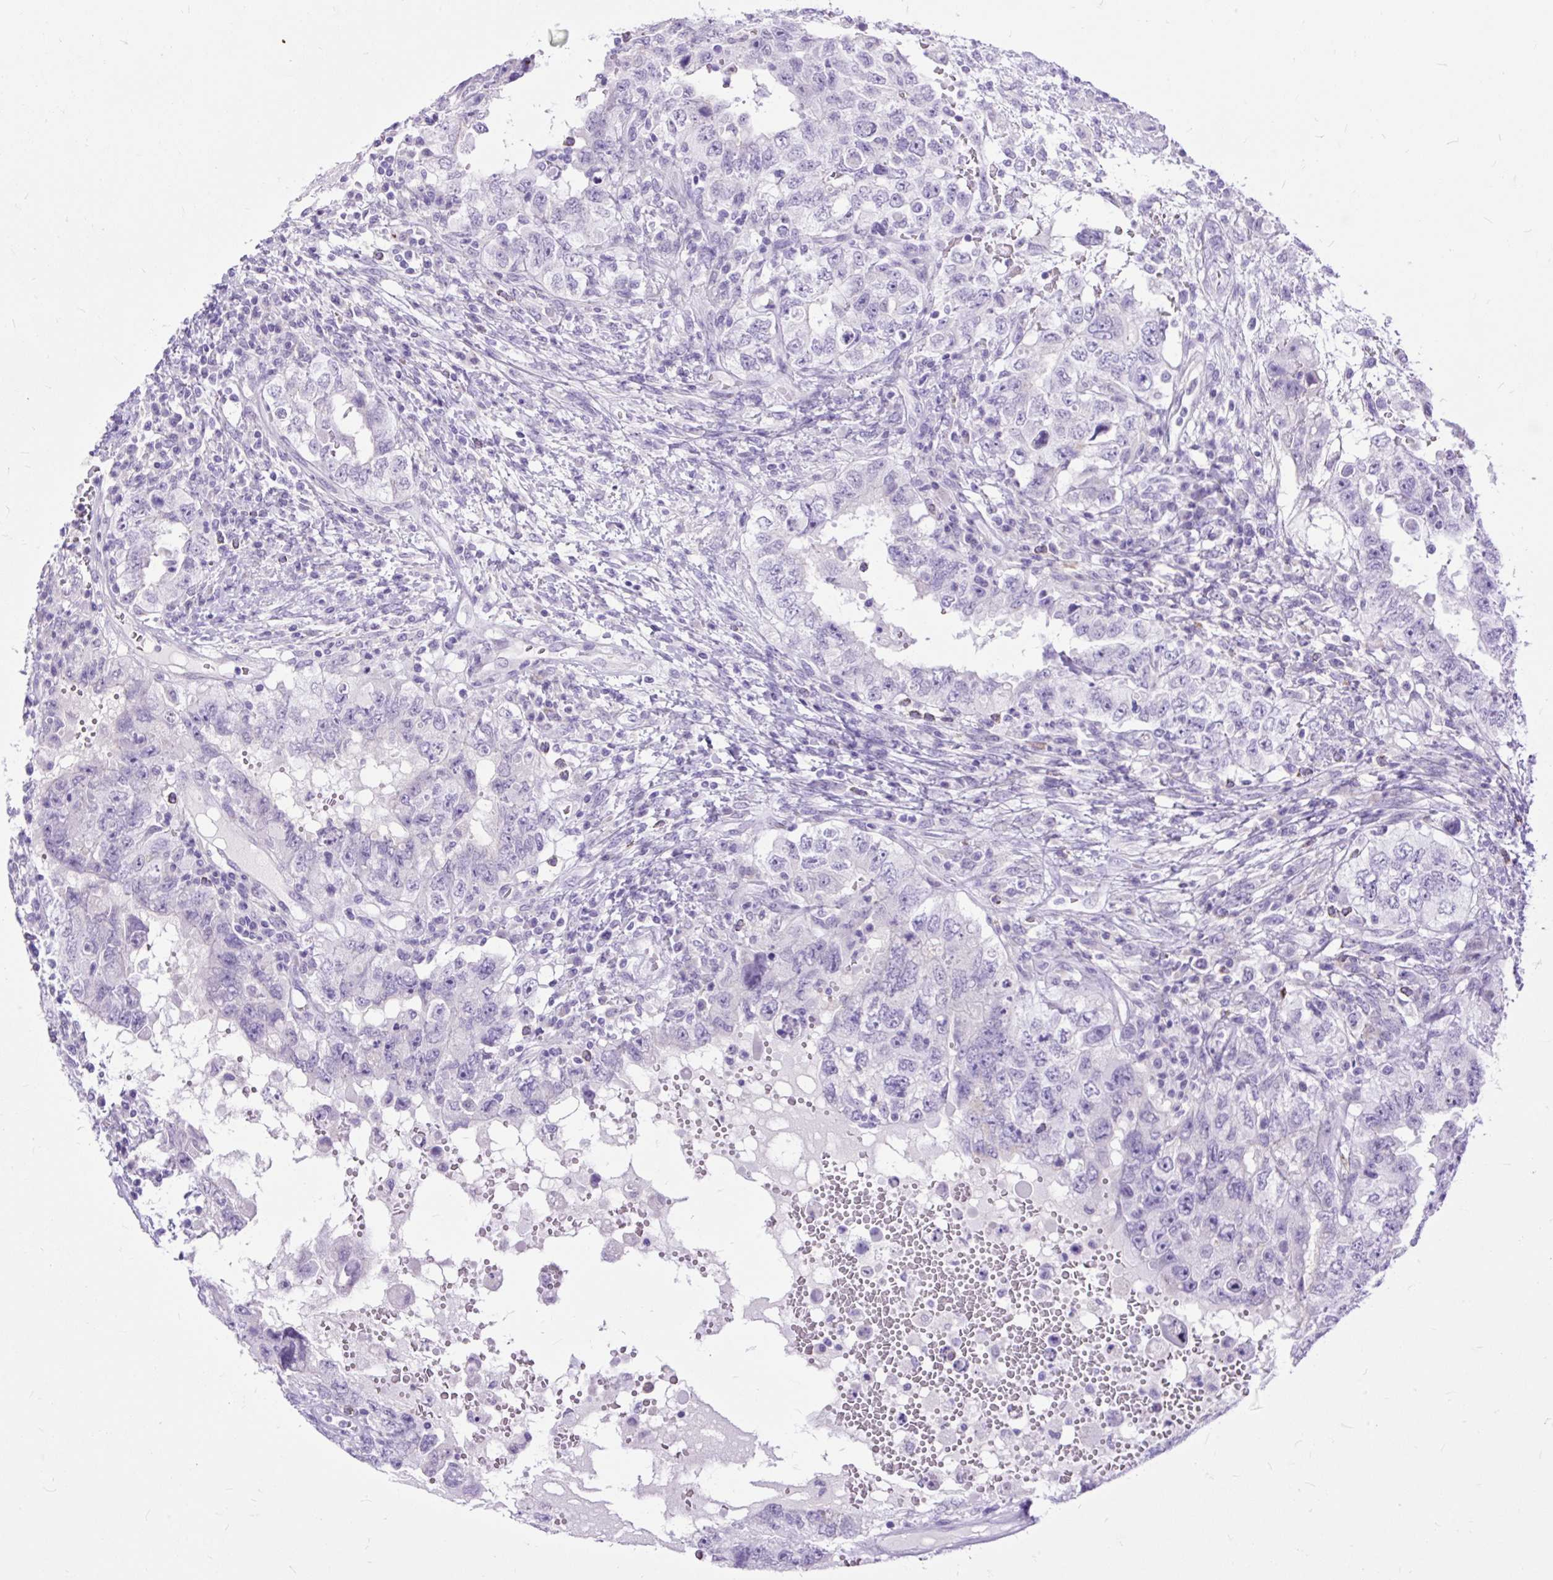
{"staining": {"intensity": "negative", "quantity": "none", "location": "none"}, "tissue": "testis cancer", "cell_type": "Tumor cells", "image_type": "cancer", "snomed": [{"axis": "morphology", "description": "Carcinoma, Embryonal, NOS"}, {"axis": "topography", "description": "Testis"}], "caption": "Tumor cells are negative for brown protein staining in testis cancer.", "gene": "ZNF256", "patient": {"sex": "male", "age": 26}}